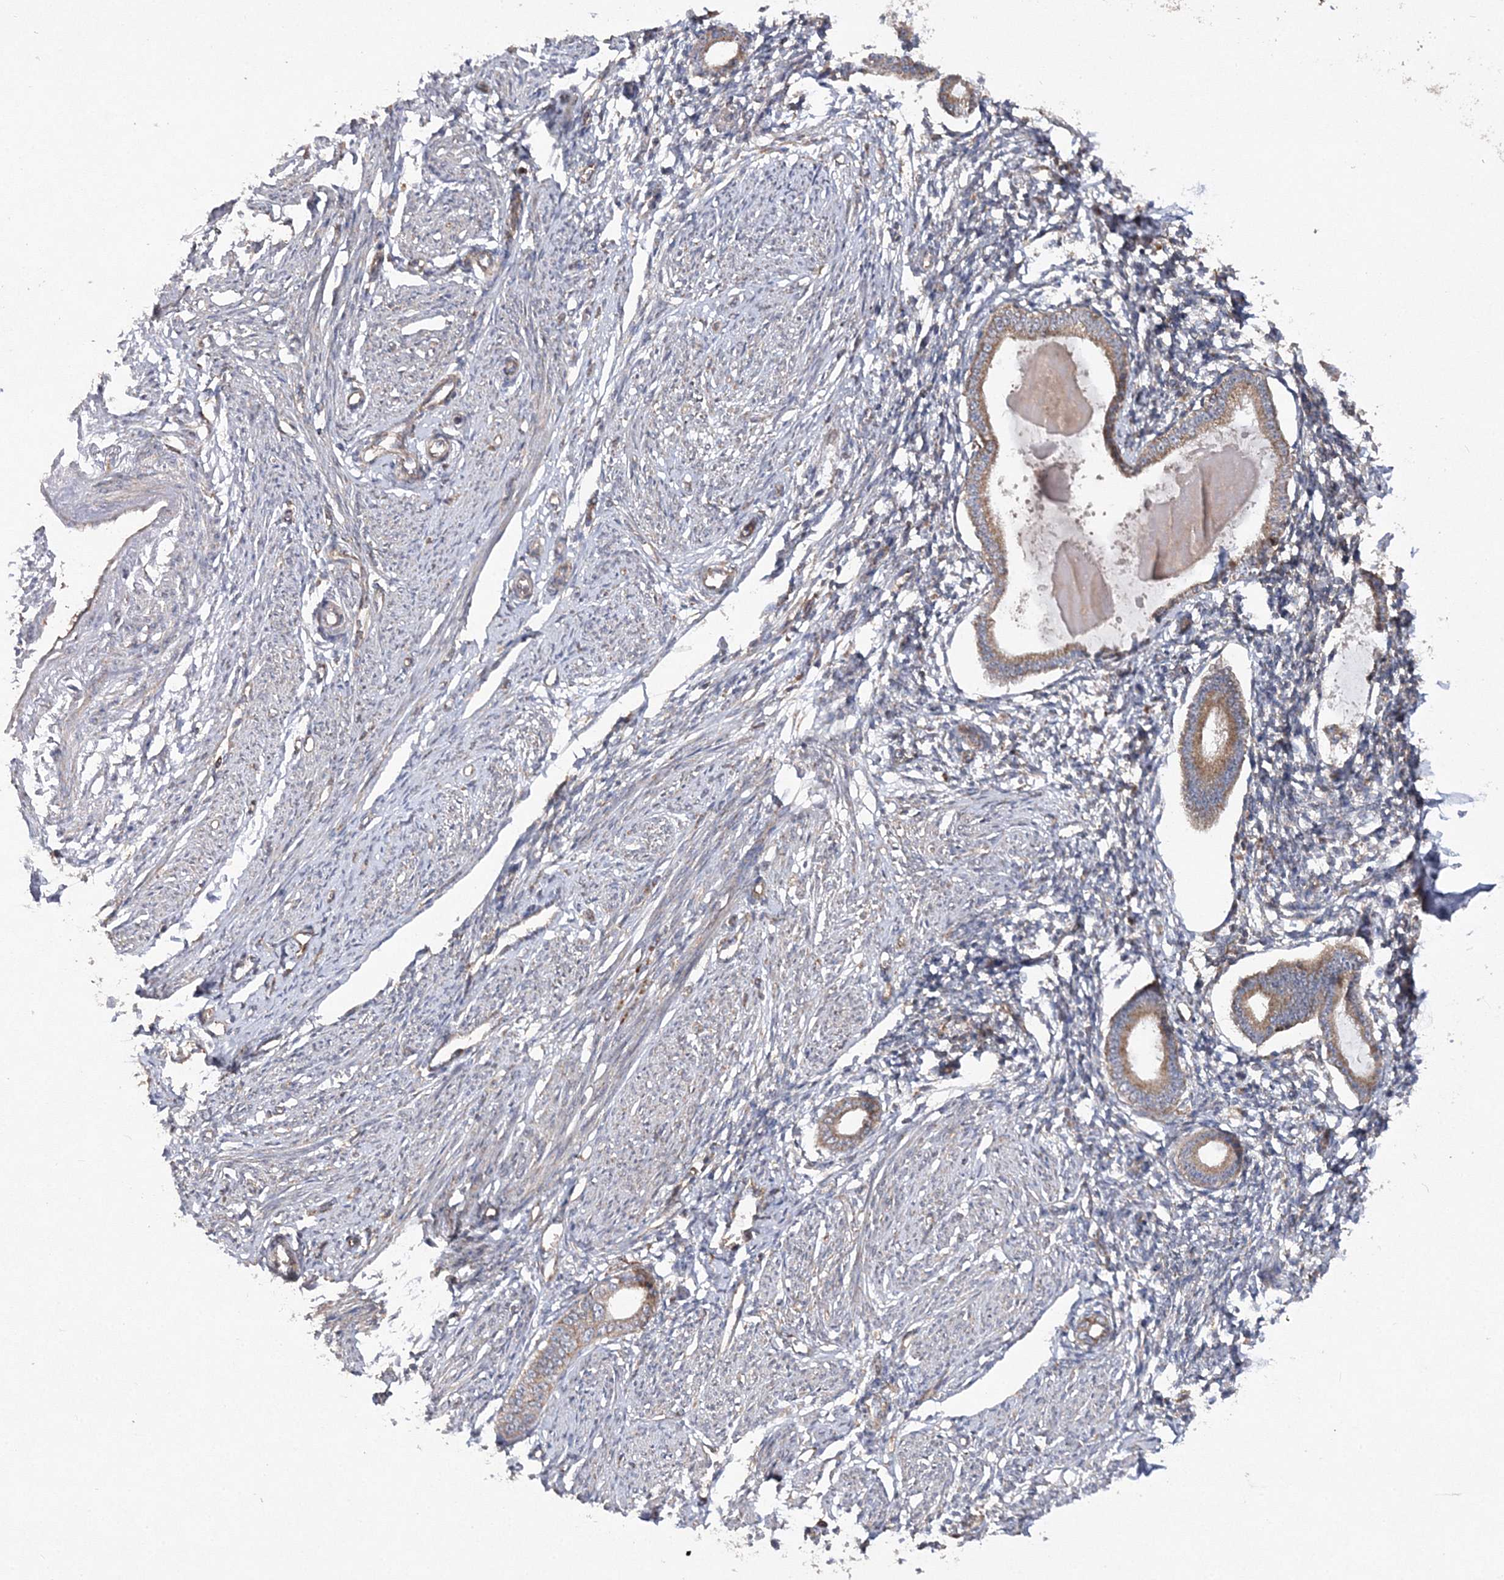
{"staining": {"intensity": "negative", "quantity": "none", "location": "none"}, "tissue": "endometrium", "cell_type": "Cells in endometrial stroma", "image_type": "normal", "snomed": [{"axis": "morphology", "description": "Normal tissue, NOS"}, {"axis": "topography", "description": "Endometrium"}], "caption": "This is an immunohistochemistry micrograph of benign endometrium. There is no positivity in cells in endometrial stroma.", "gene": "DNAJC13", "patient": {"sex": "female", "age": 56}}